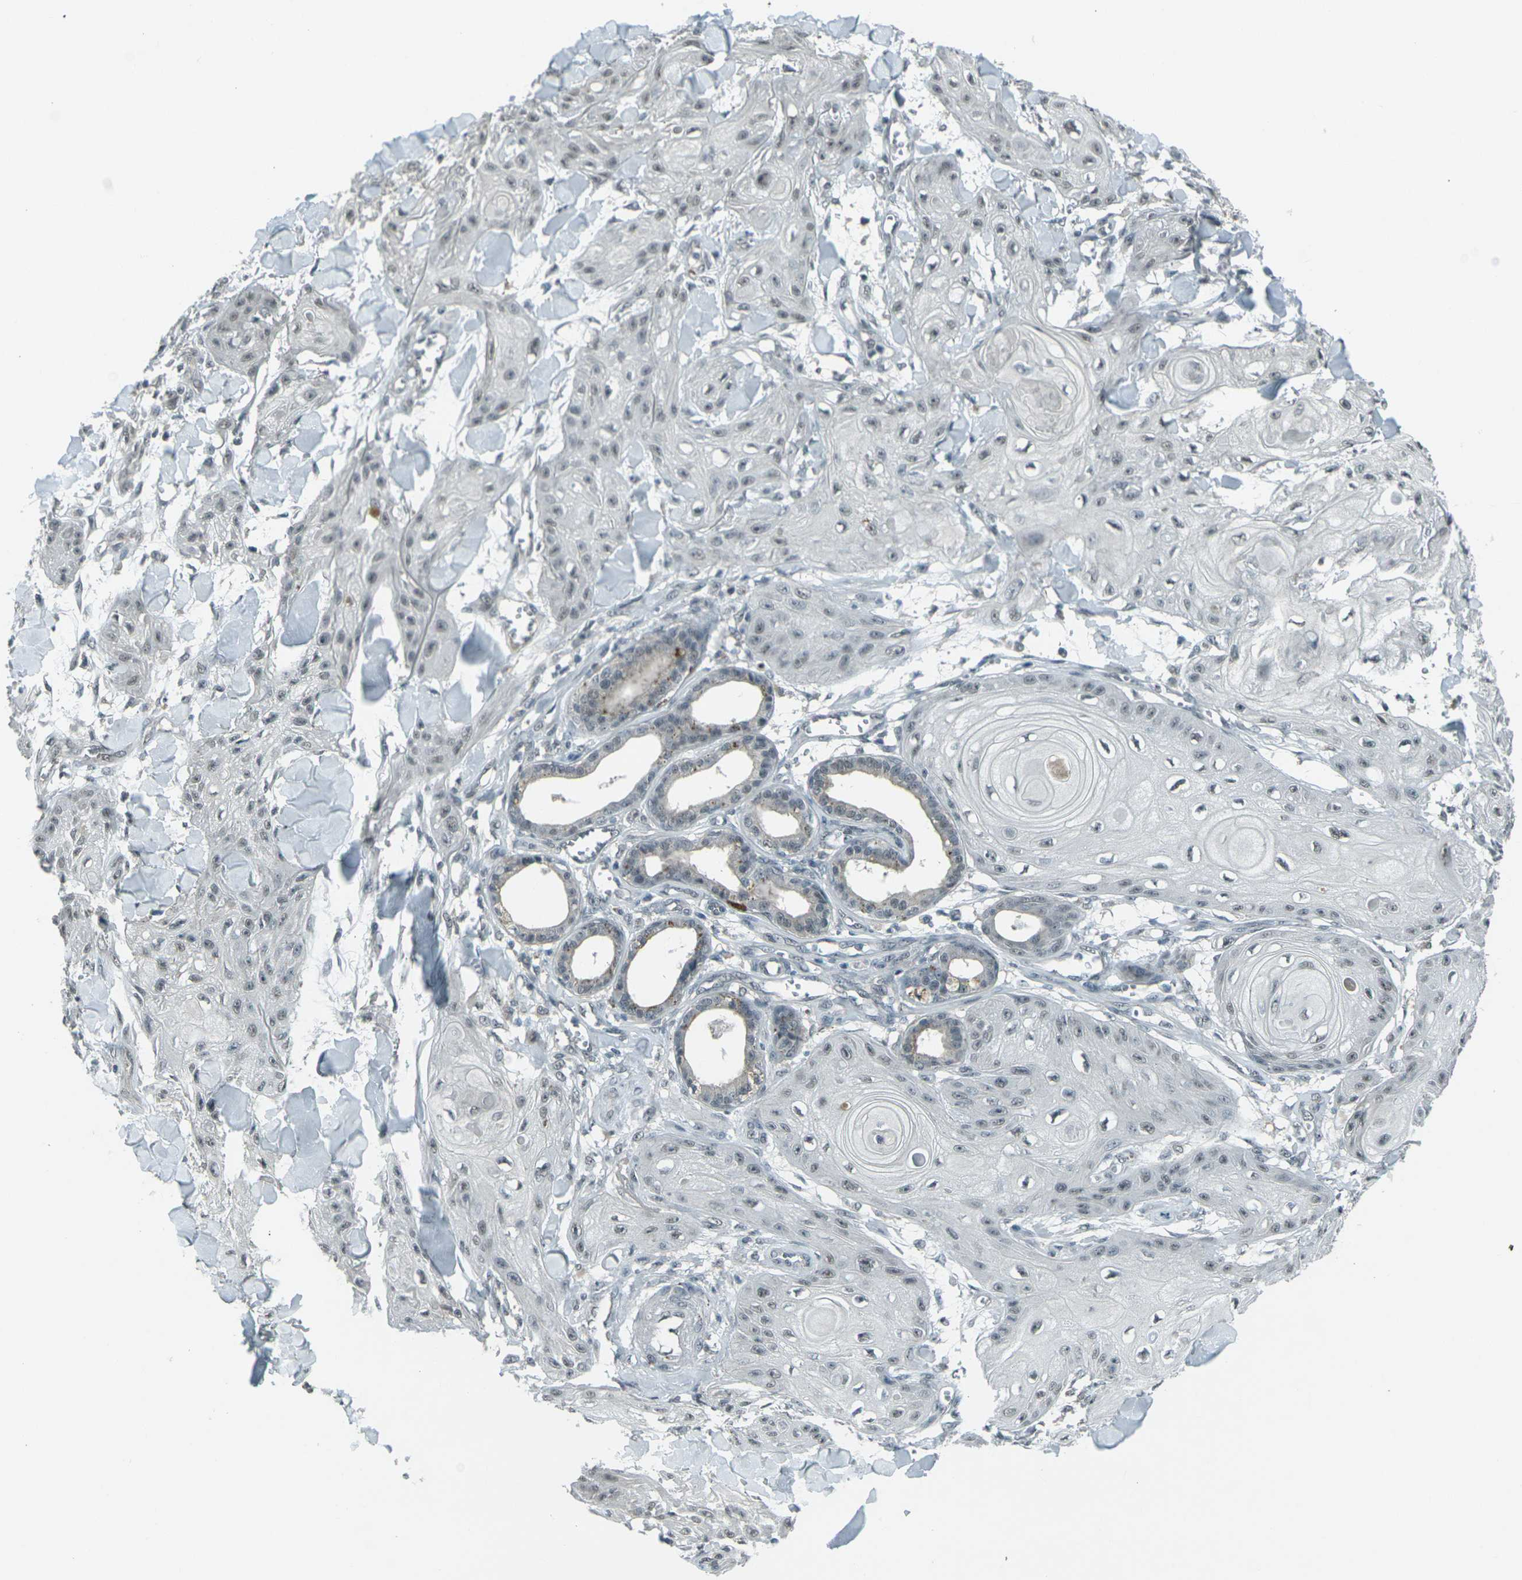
{"staining": {"intensity": "weak", "quantity": "<25%", "location": "nuclear"}, "tissue": "skin cancer", "cell_type": "Tumor cells", "image_type": "cancer", "snomed": [{"axis": "morphology", "description": "Squamous cell carcinoma, NOS"}, {"axis": "topography", "description": "Skin"}], "caption": "This is an immunohistochemistry (IHC) micrograph of human skin squamous cell carcinoma. There is no expression in tumor cells.", "gene": "GPR19", "patient": {"sex": "male", "age": 74}}